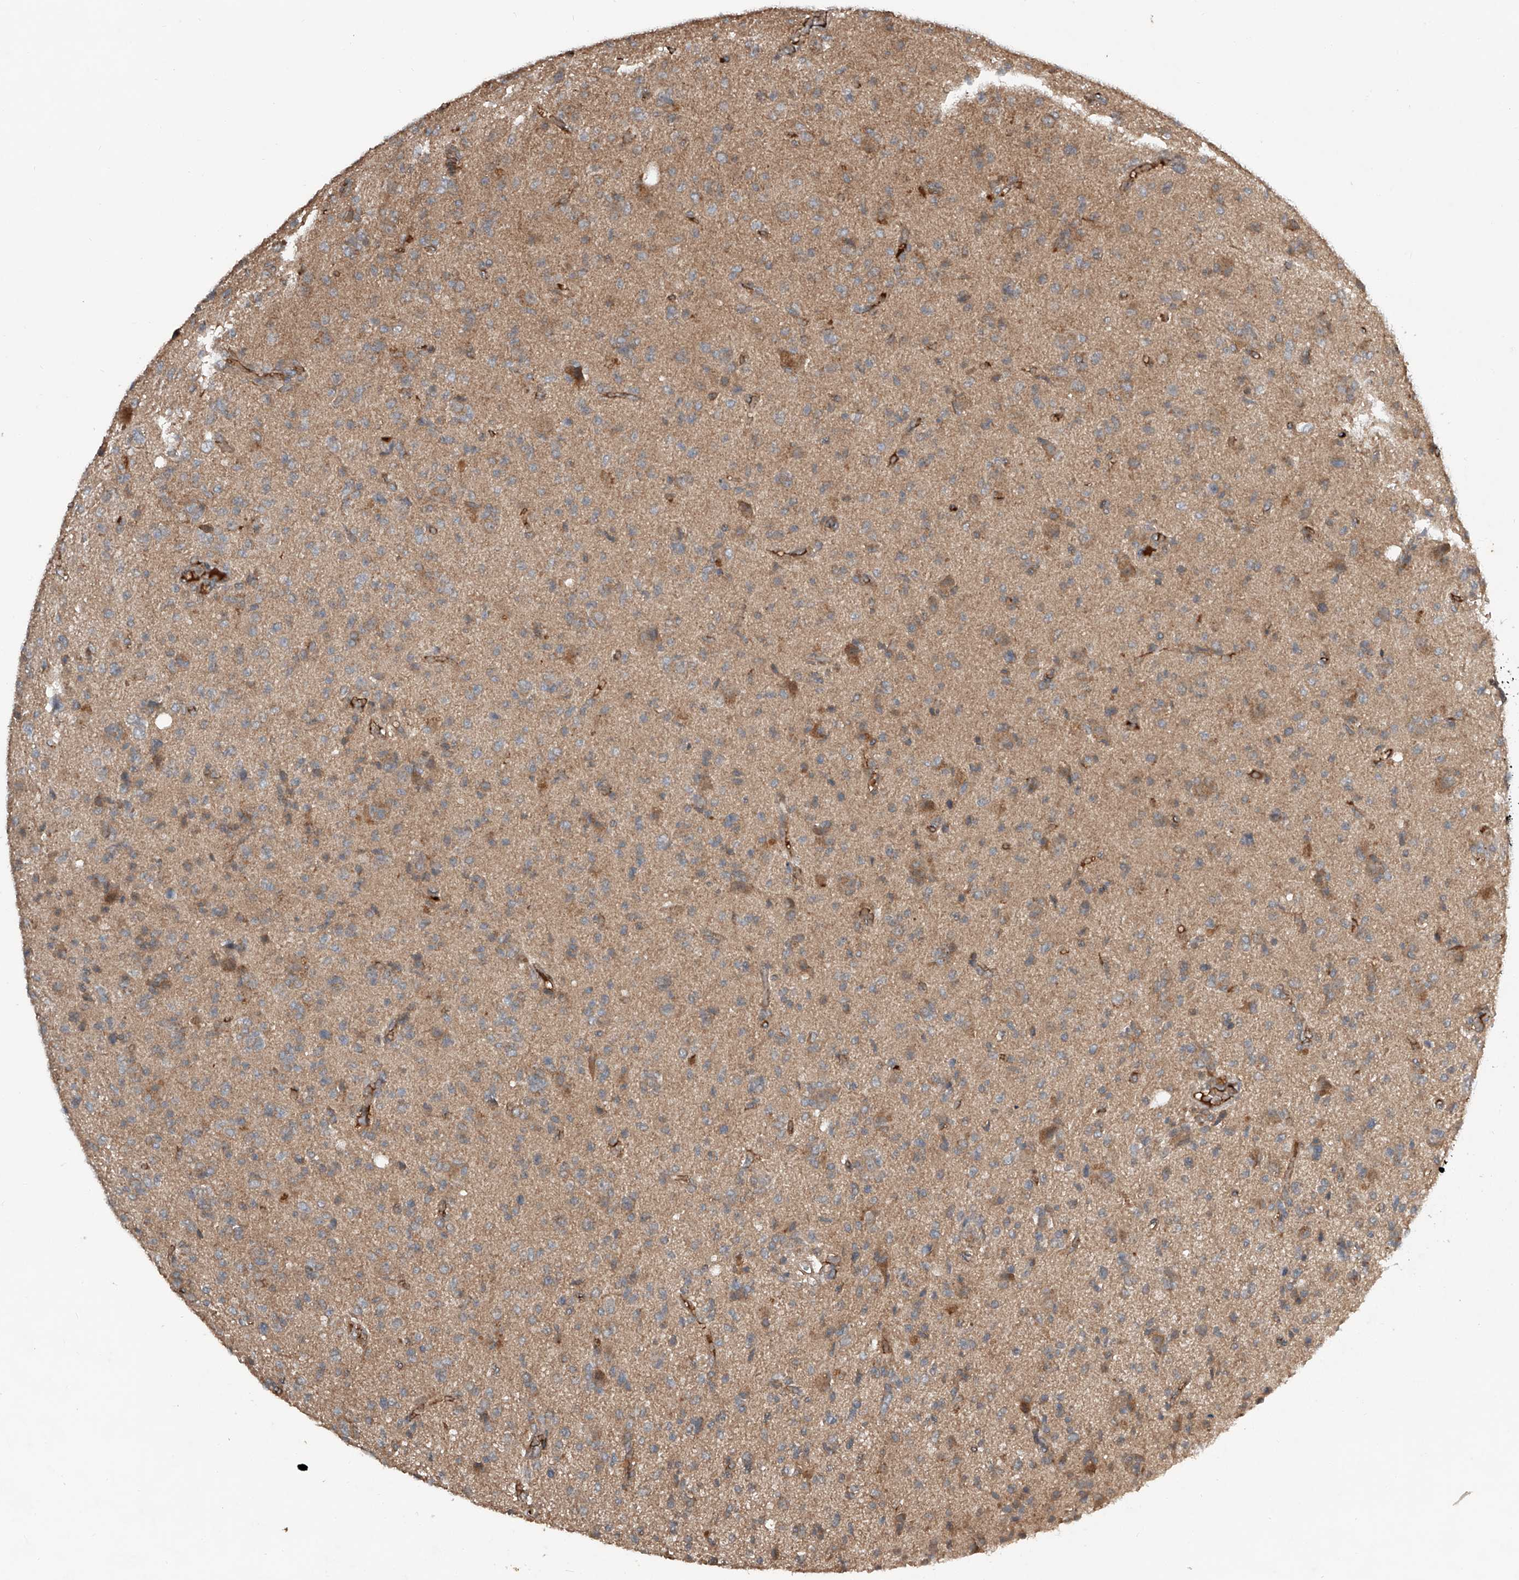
{"staining": {"intensity": "weak", "quantity": ">75%", "location": "cytoplasmic/membranous"}, "tissue": "glioma", "cell_type": "Tumor cells", "image_type": "cancer", "snomed": [{"axis": "morphology", "description": "Glioma, malignant, High grade"}, {"axis": "topography", "description": "Brain"}], "caption": "High-magnification brightfield microscopy of malignant high-grade glioma stained with DAB (3,3'-diaminobenzidine) (brown) and counterstained with hematoxylin (blue). tumor cells exhibit weak cytoplasmic/membranous expression is seen in approximately>75% of cells. The staining is performed using DAB (3,3'-diaminobenzidine) brown chromogen to label protein expression. The nuclei are counter-stained blue using hematoxylin.", "gene": "ADAM23", "patient": {"sex": "female", "age": 57}}